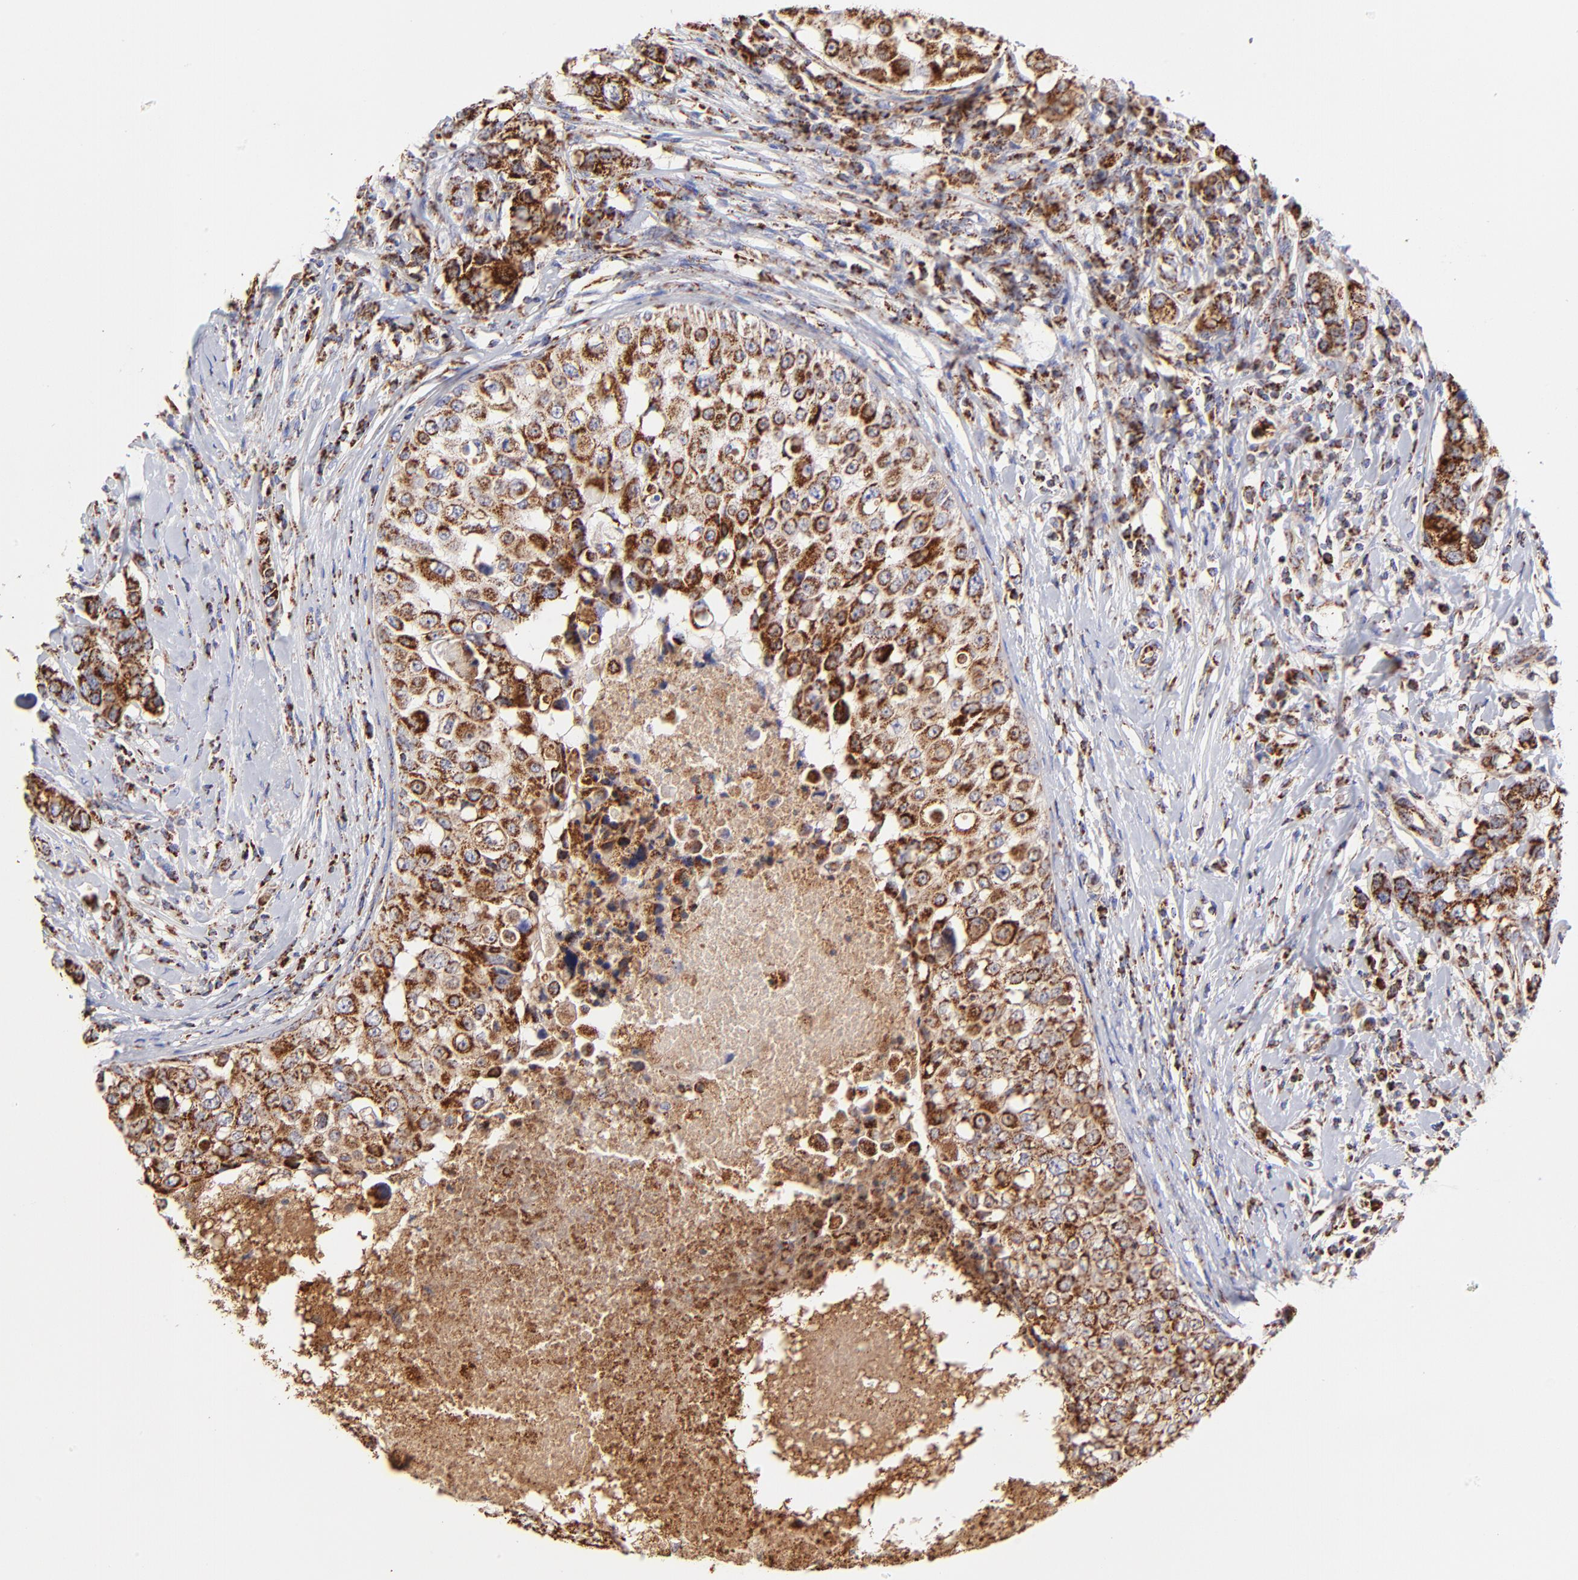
{"staining": {"intensity": "strong", "quantity": ">75%", "location": "cytoplasmic/membranous"}, "tissue": "breast cancer", "cell_type": "Tumor cells", "image_type": "cancer", "snomed": [{"axis": "morphology", "description": "Duct carcinoma"}, {"axis": "topography", "description": "Breast"}], "caption": "IHC (DAB) staining of breast cancer demonstrates strong cytoplasmic/membranous protein staining in approximately >75% of tumor cells.", "gene": "ECH1", "patient": {"sex": "female", "age": 27}}